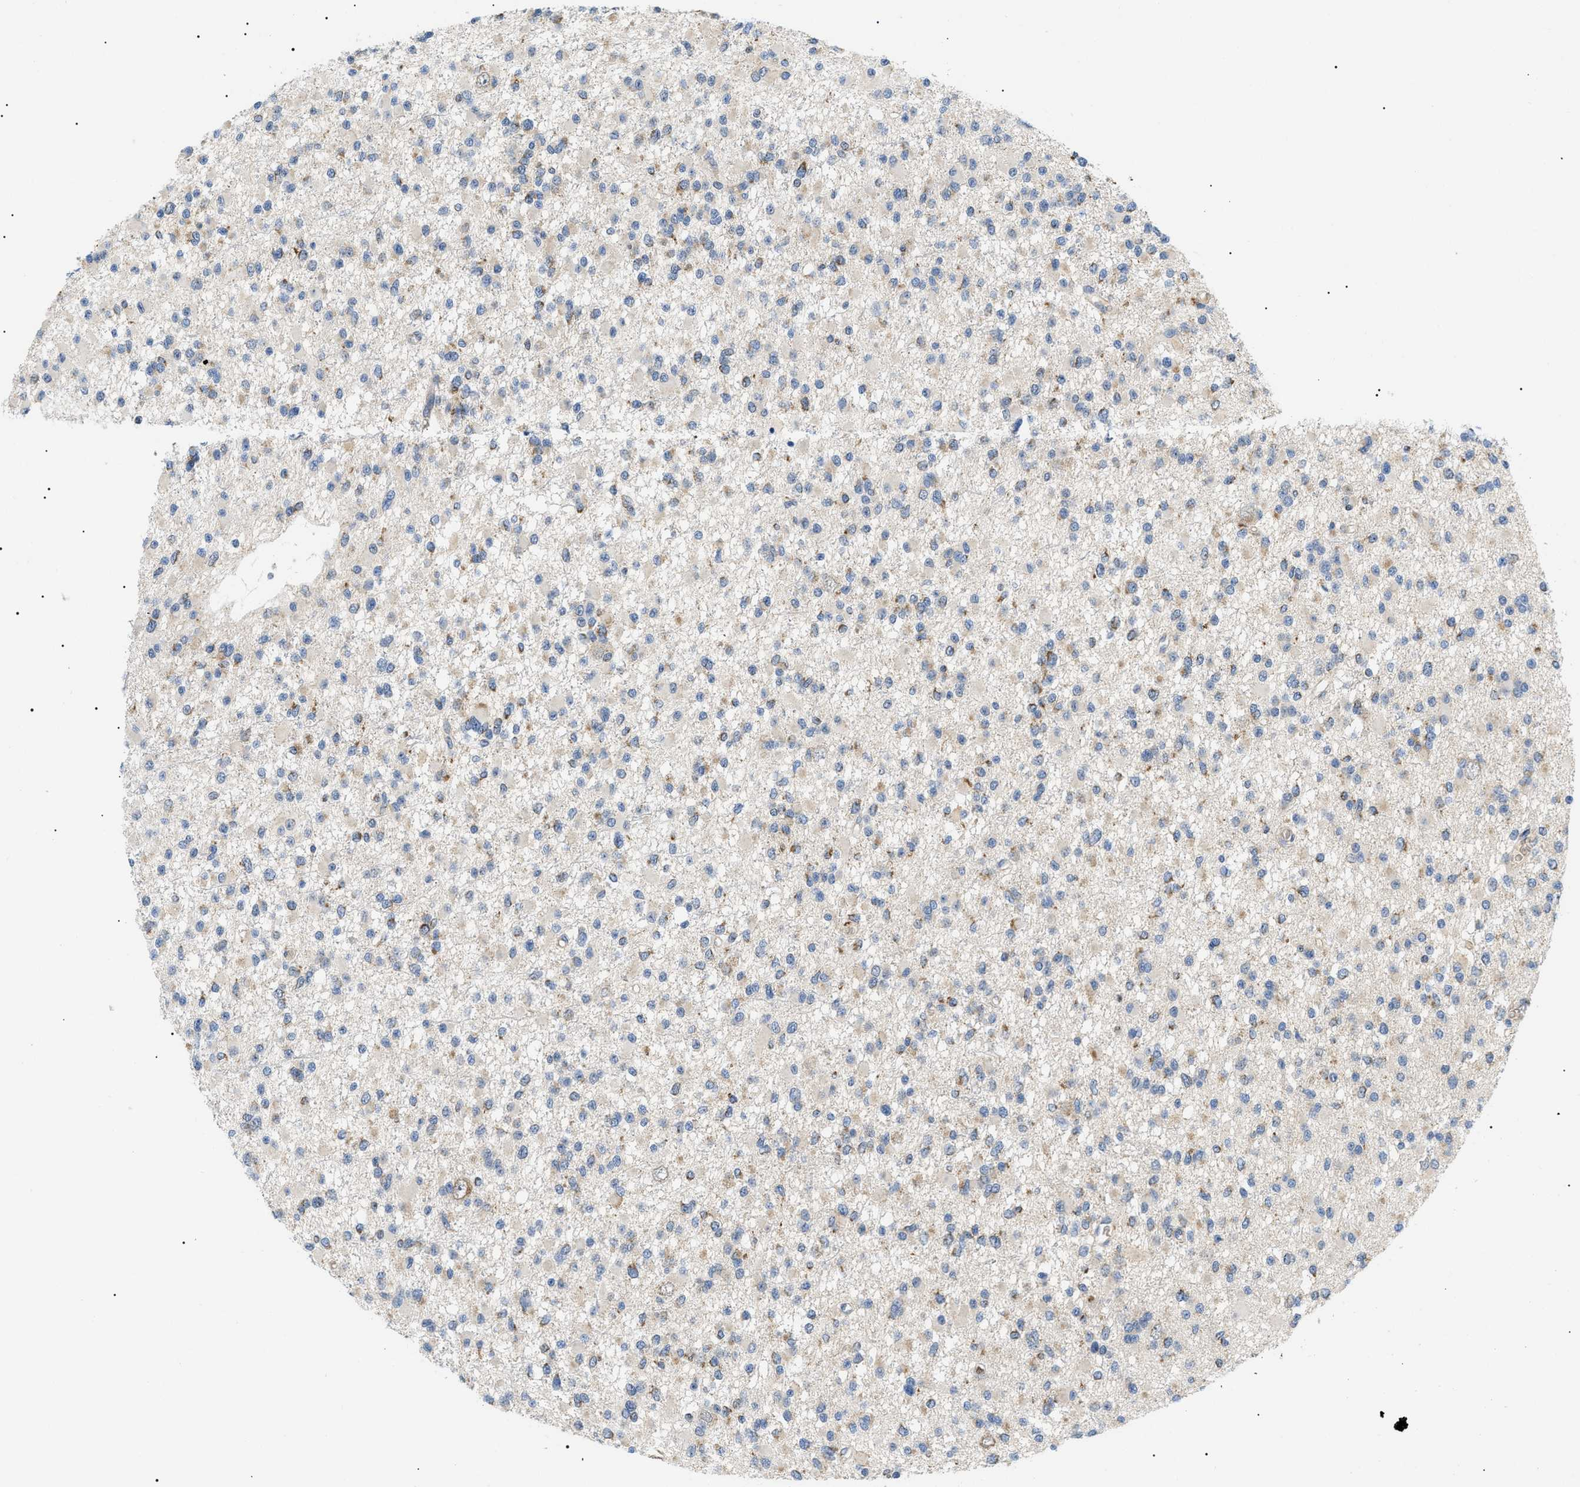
{"staining": {"intensity": "moderate", "quantity": "<25%", "location": "cytoplasmic/membranous"}, "tissue": "glioma", "cell_type": "Tumor cells", "image_type": "cancer", "snomed": [{"axis": "morphology", "description": "Glioma, malignant, Low grade"}, {"axis": "topography", "description": "Brain"}], "caption": "Moderate cytoplasmic/membranous protein positivity is appreciated in approximately <25% of tumor cells in glioma. The staining was performed using DAB to visualize the protein expression in brown, while the nuclei were stained in blue with hematoxylin (Magnification: 20x).", "gene": "TOMM6", "patient": {"sex": "female", "age": 22}}